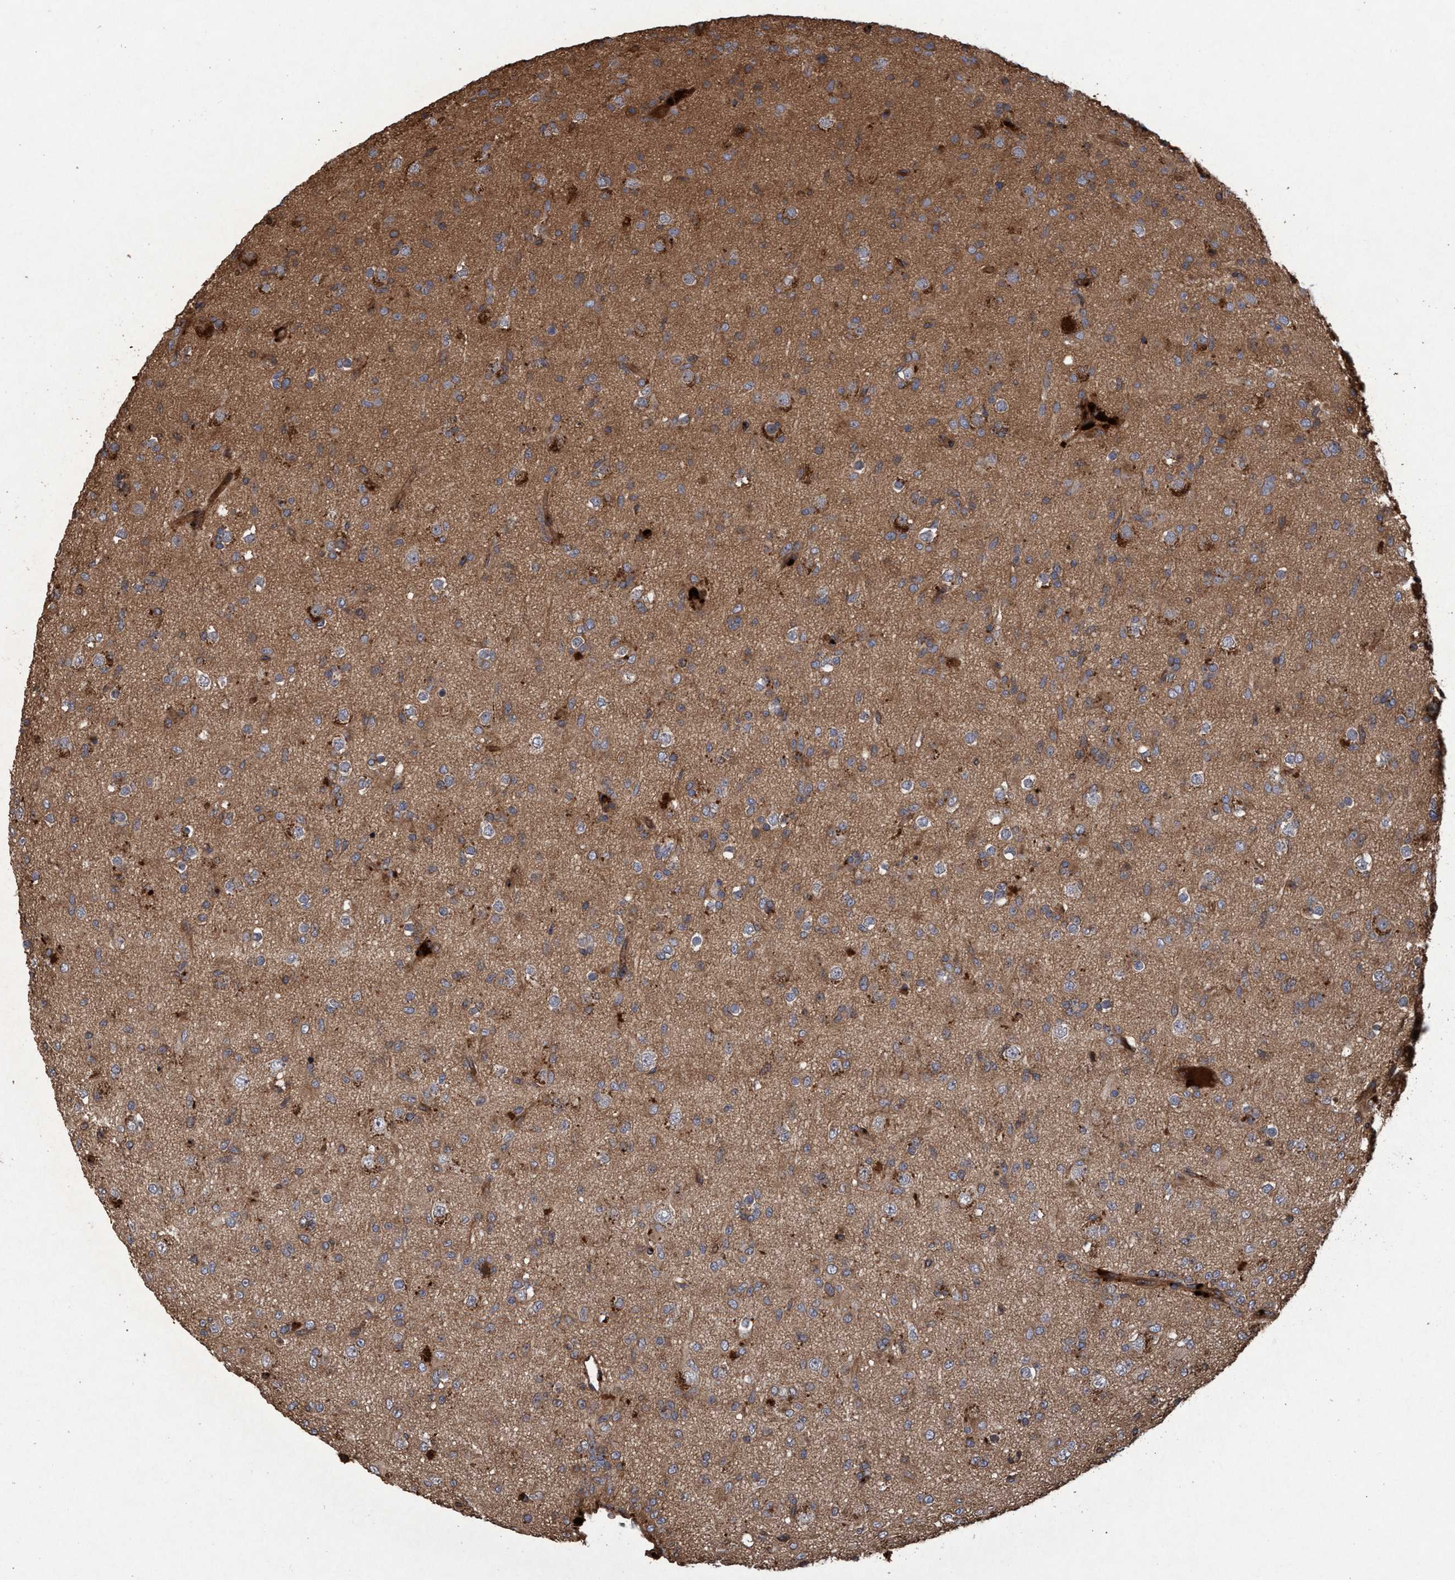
{"staining": {"intensity": "moderate", "quantity": "25%-75%", "location": "cytoplasmic/membranous"}, "tissue": "glioma", "cell_type": "Tumor cells", "image_type": "cancer", "snomed": [{"axis": "morphology", "description": "Glioma, malignant, Low grade"}, {"axis": "topography", "description": "Brain"}], "caption": "Immunohistochemistry (IHC) of human malignant low-grade glioma displays medium levels of moderate cytoplasmic/membranous expression in about 25%-75% of tumor cells.", "gene": "CHMP6", "patient": {"sex": "male", "age": 65}}